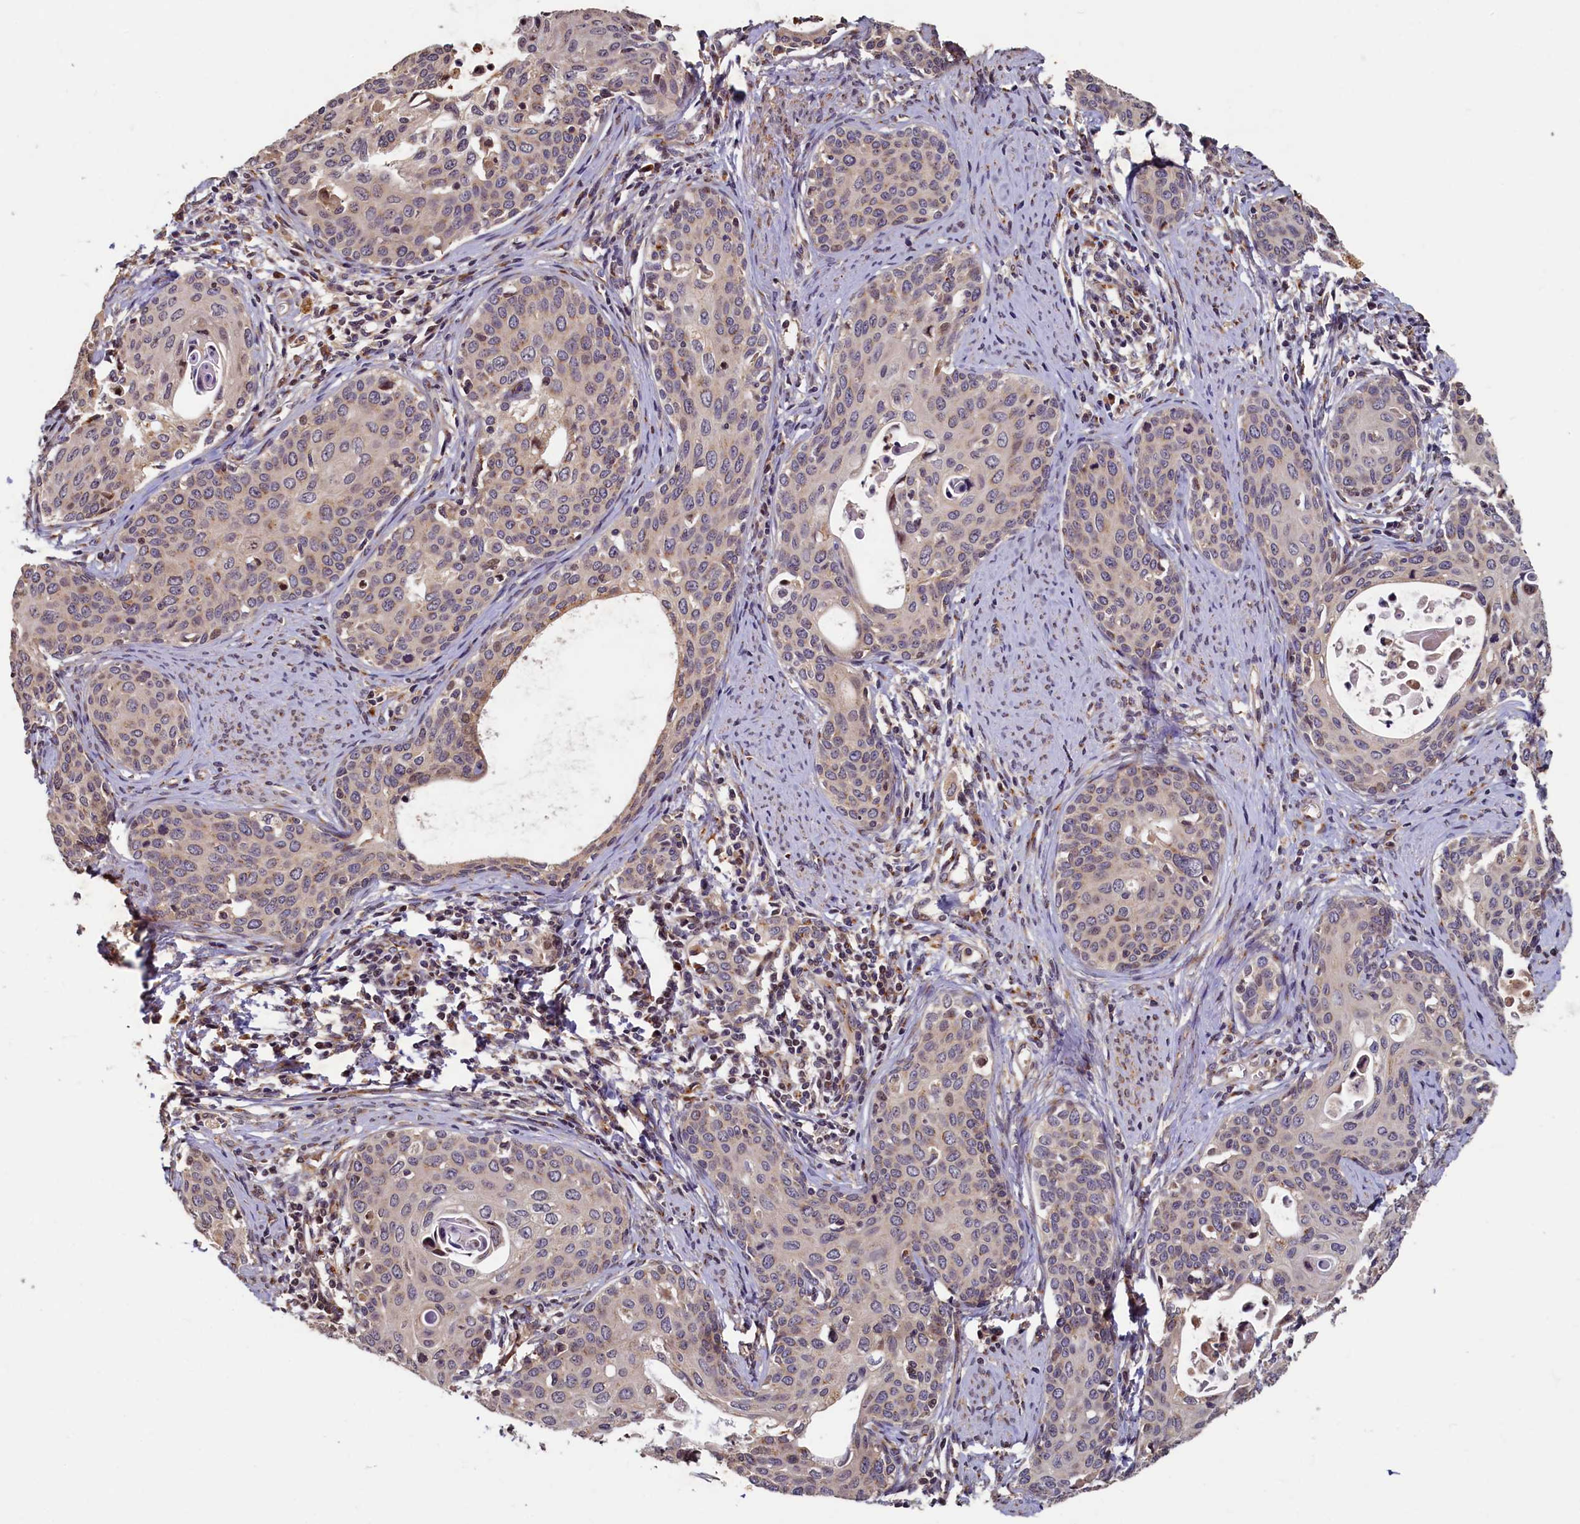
{"staining": {"intensity": "weak", "quantity": "25%-75%", "location": "cytoplasmic/membranous"}, "tissue": "cervical cancer", "cell_type": "Tumor cells", "image_type": "cancer", "snomed": [{"axis": "morphology", "description": "Squamous cell carcinoma, NOS"}, {"axis": "topography", "description": "Cervix"}], "caption": "Immunohistochemistry (DAB) staining of cervical squamous cell carcinoma reveals weak cytoplasmic/membranous protein positivity in about 25%-75% of tumor cells.", "gene": "TMEM181", "patient": {"sex": "female", "age": 52}}